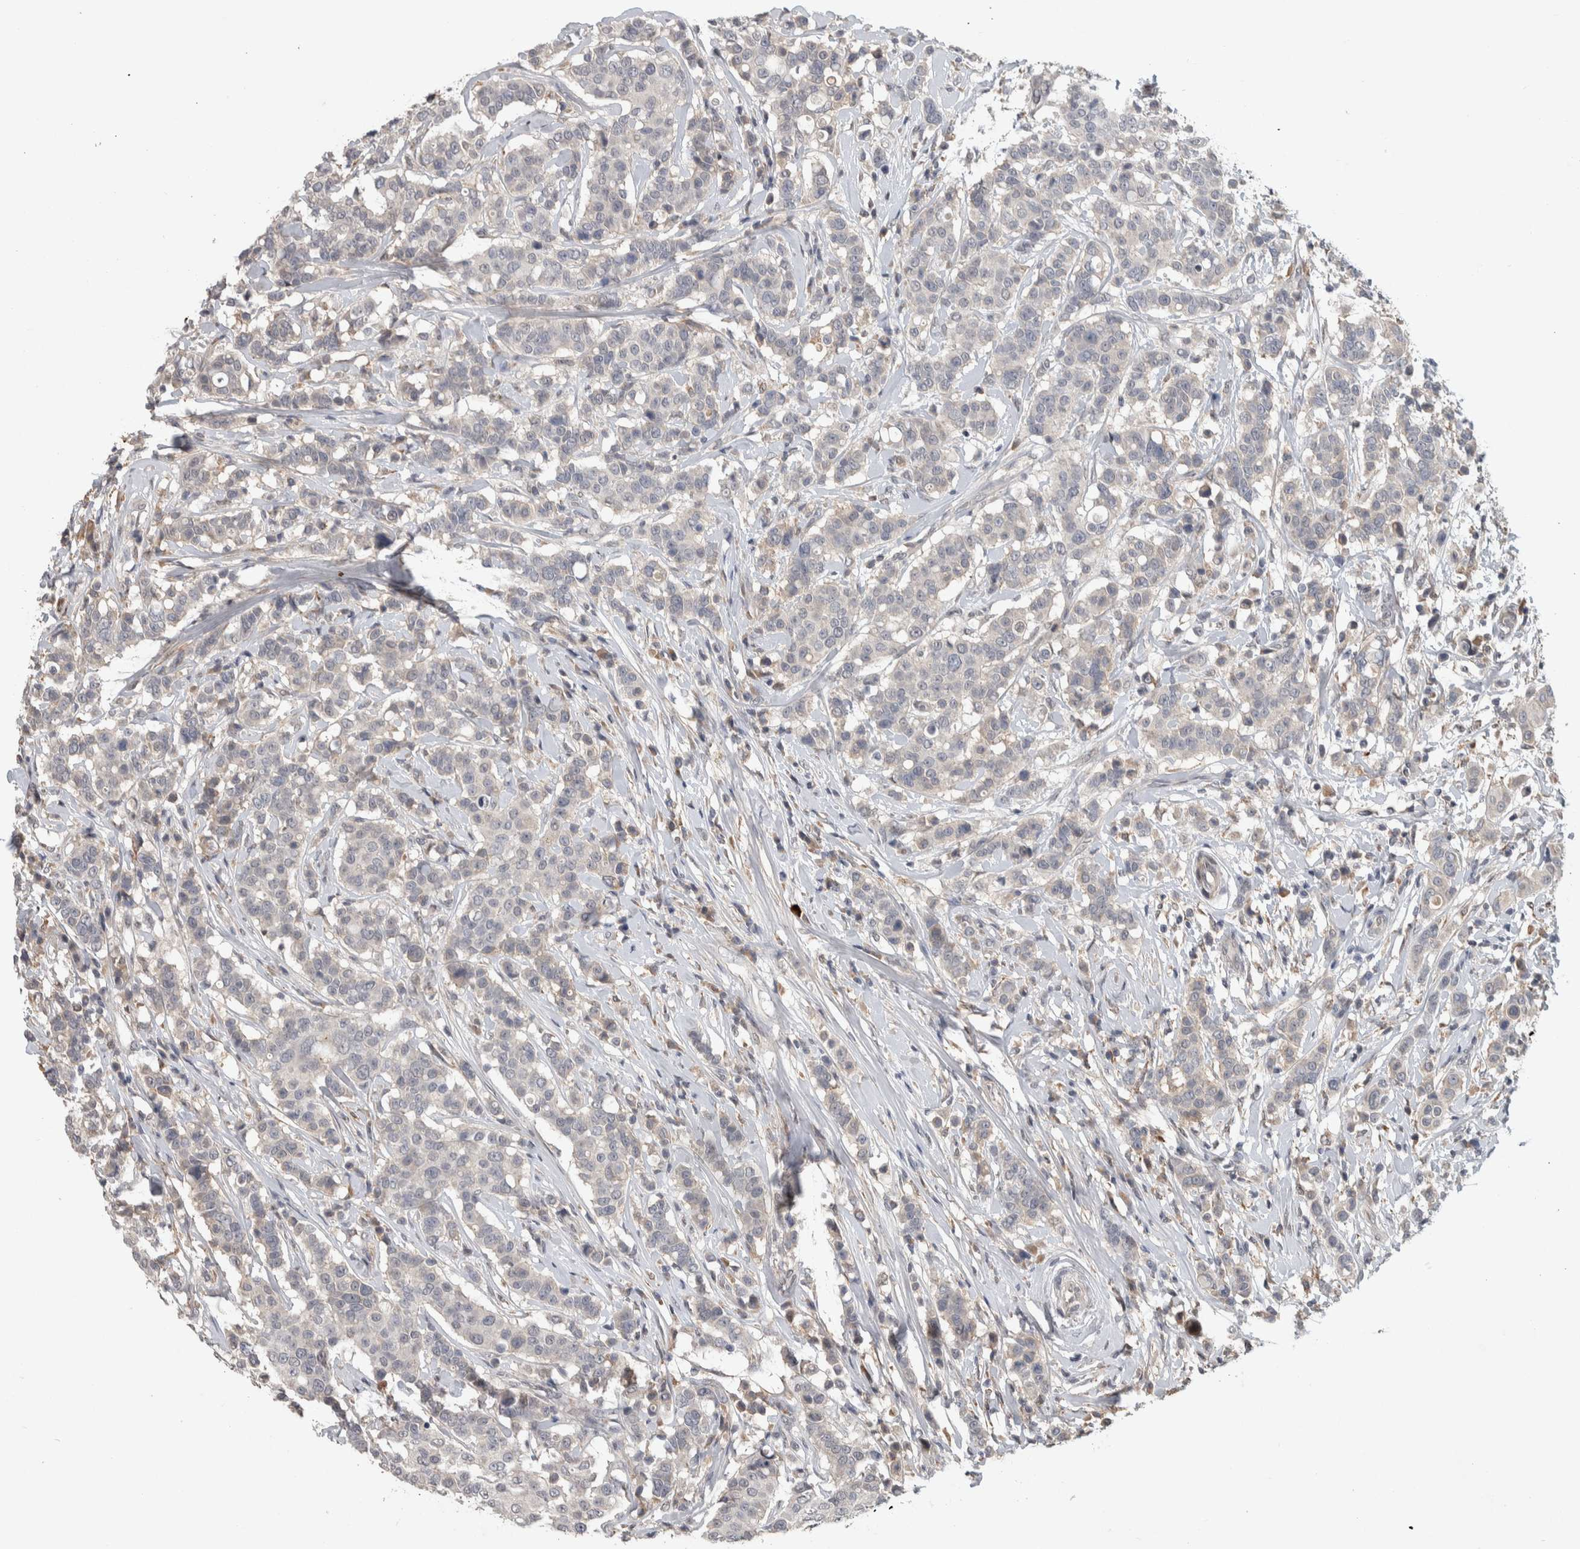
{"staining": {"intensity": "weak", "quantity": "<25%", "location": "cytoplasmic/membranous"}, "tissue": "breast cancer", "cell_type": "Tumor cells", "image_type": "cancer", "snomed": [{"axis": "morphology", "description": "Duct carcinoma"}, {"axis": "topography", "description": "Breast"}], "caption": "The photomicrograph shows no staining of tumor cells in breast invasive ductal carcinoma. (DAB (3,3'-diaminobenzidine) immunohistochemistry (IHC), high magnification).", "gene": "CHRM3", "patient": {"sex": "female", "age": 27}}